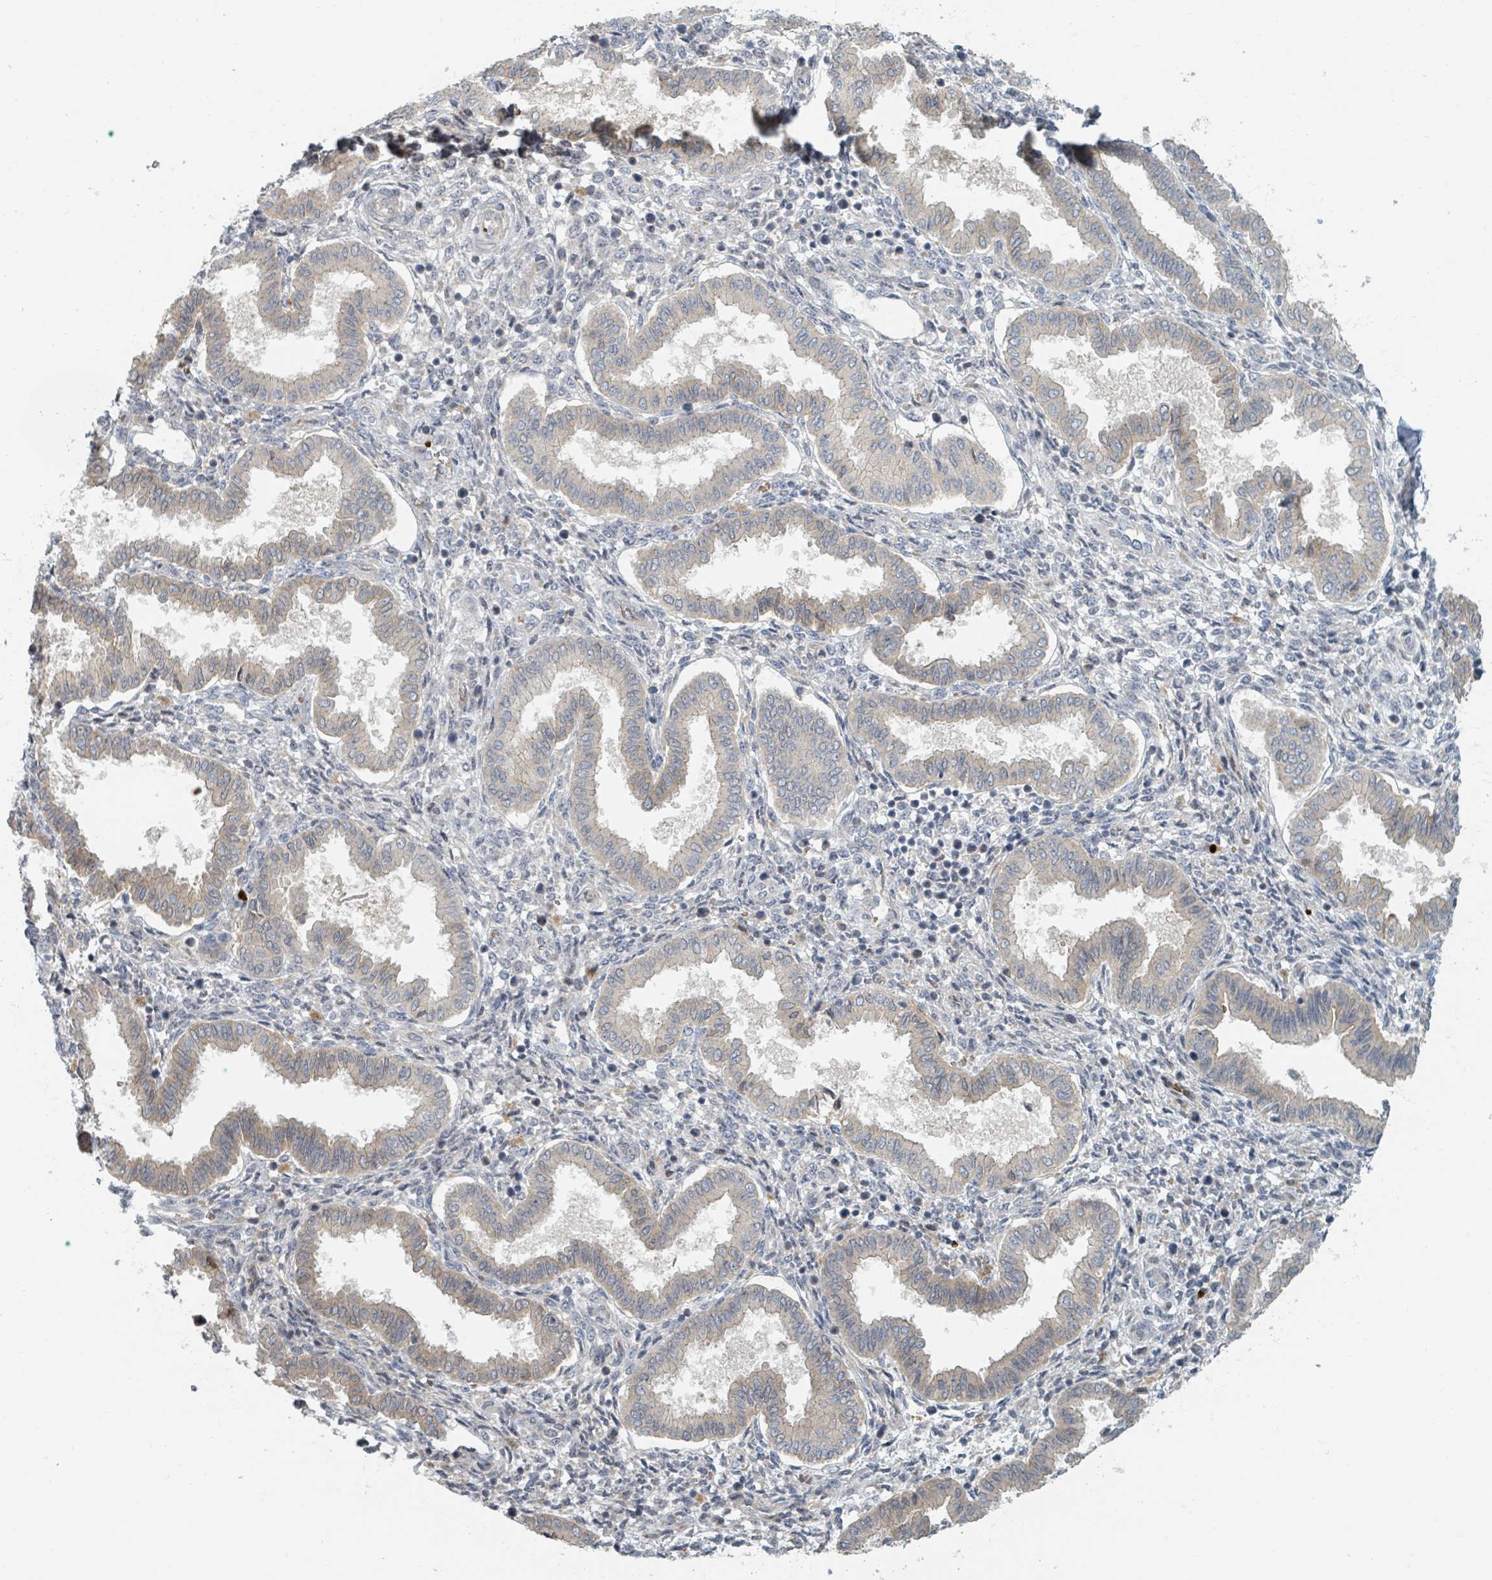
{"staining": {"intensity": "negative", "quantity": "none", "location": "none"}, "tissue": "endometrium", "cell_type": "Cells in endometrial stroma", "image_type": "normal", "snomed": [{"axis": "morphology", "description": "Normal tissue, NOS"}, {"axis": "topography", "description": "Endometrium"}], "caption": "The immunohistochemistry histopathology image has no significant expression in cells in endometrial stroma of endometrium. (DAB (3,3'-diaminobenzidine) immunohistochemistry (IHC), high magnification).", "gene": "TRPC4AP", "patient": {"sex": "female", "age": 24}}